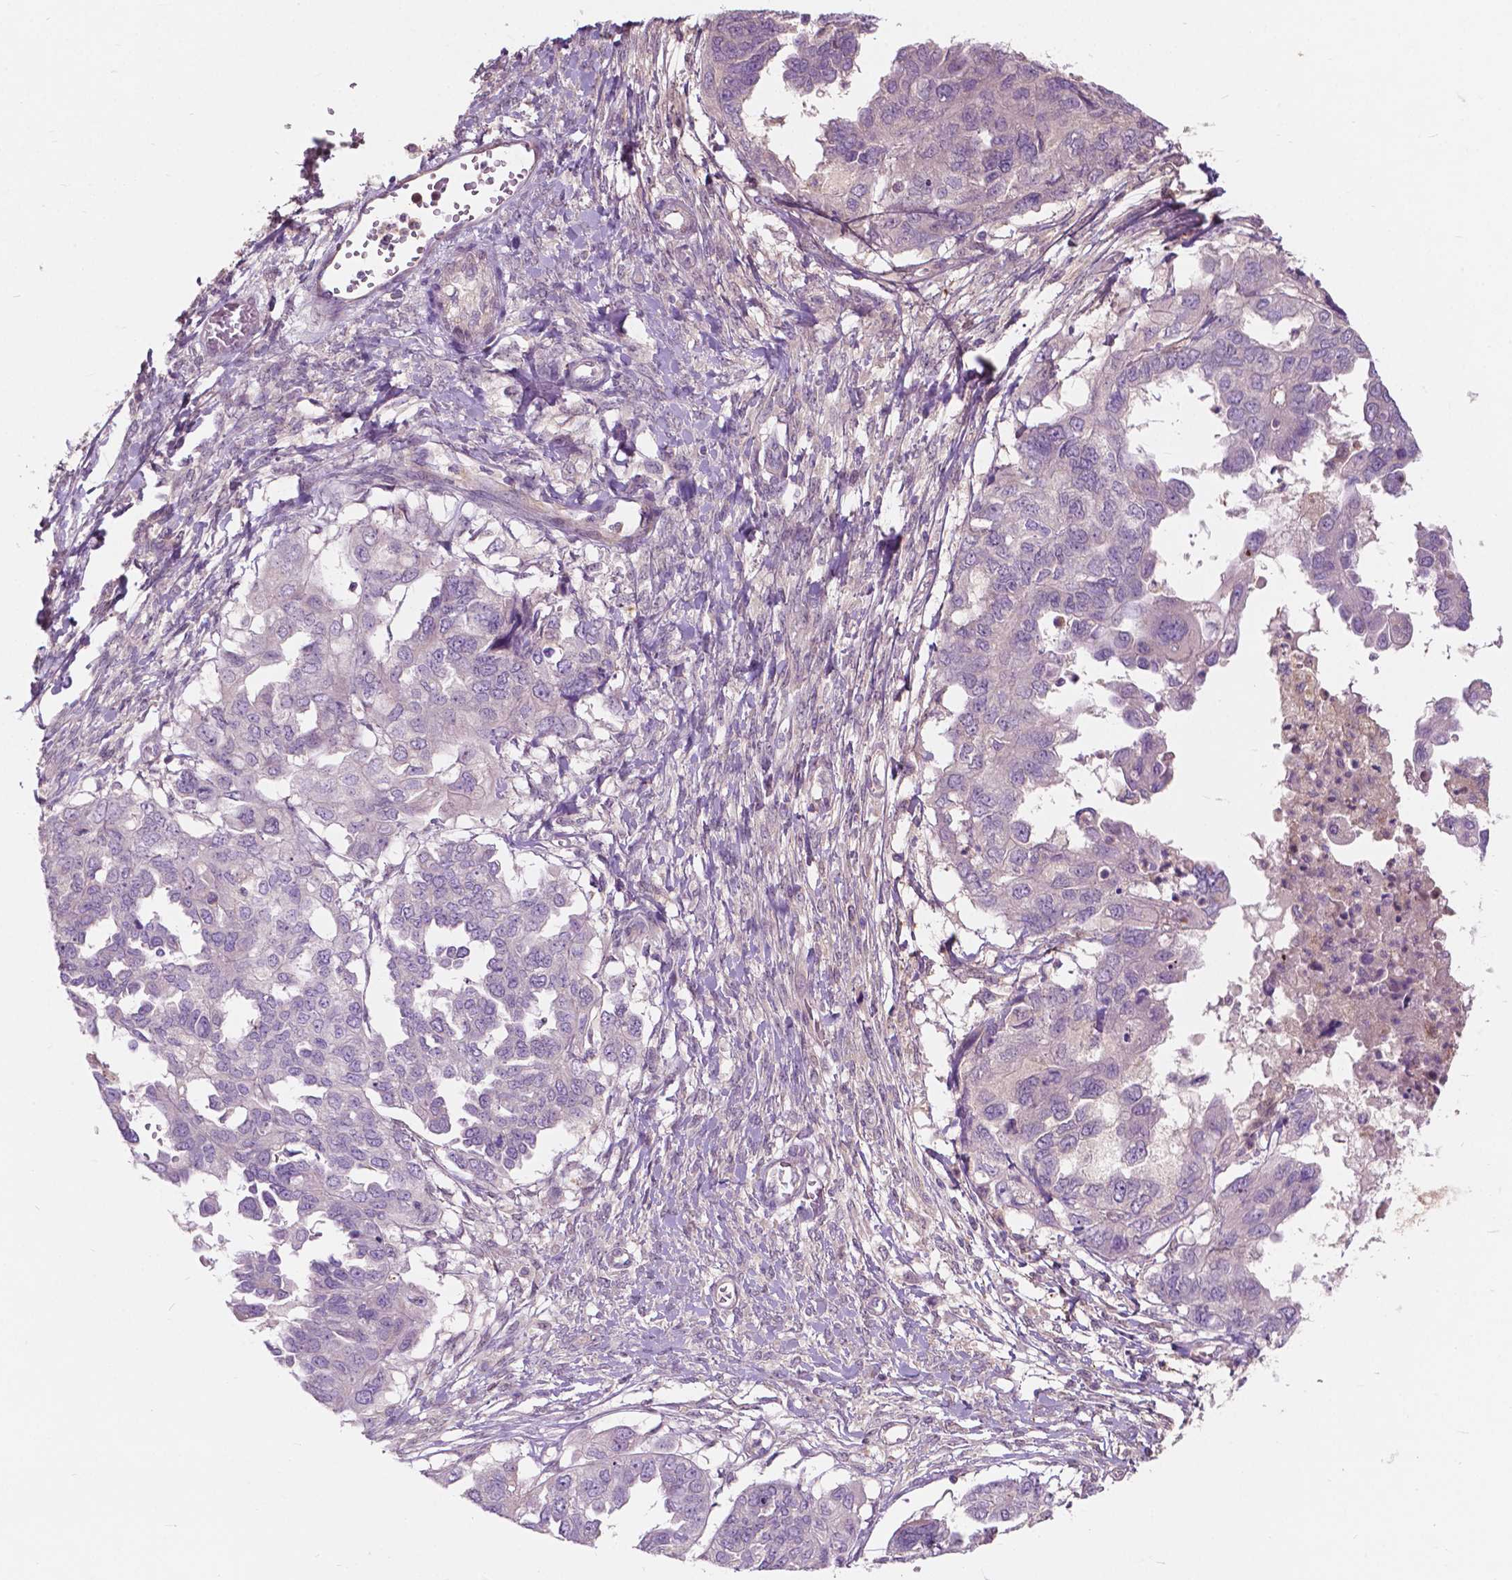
{"staining": {"intensity": "negative", "quantity": "none", "location": "none"}, "tissue": "ovarian cancer", "cell_type": "Tumor cells", "image_type": "cancer", "snomed": [{"axis": "morphology", "description": "Cystadenocarcinoma, serous, NOS"}, {"axis": "topography", "description": "Ovary"}], "caption": "Immunohistochemistry histopathology image of neoplastic tissue: human serous cystadenocarcinoma (ovarian) stained with DAB shows no significant protein positivity in tumor cells.", "gene": "GPR37", "patient": {"sex": "female", "age": 53}}